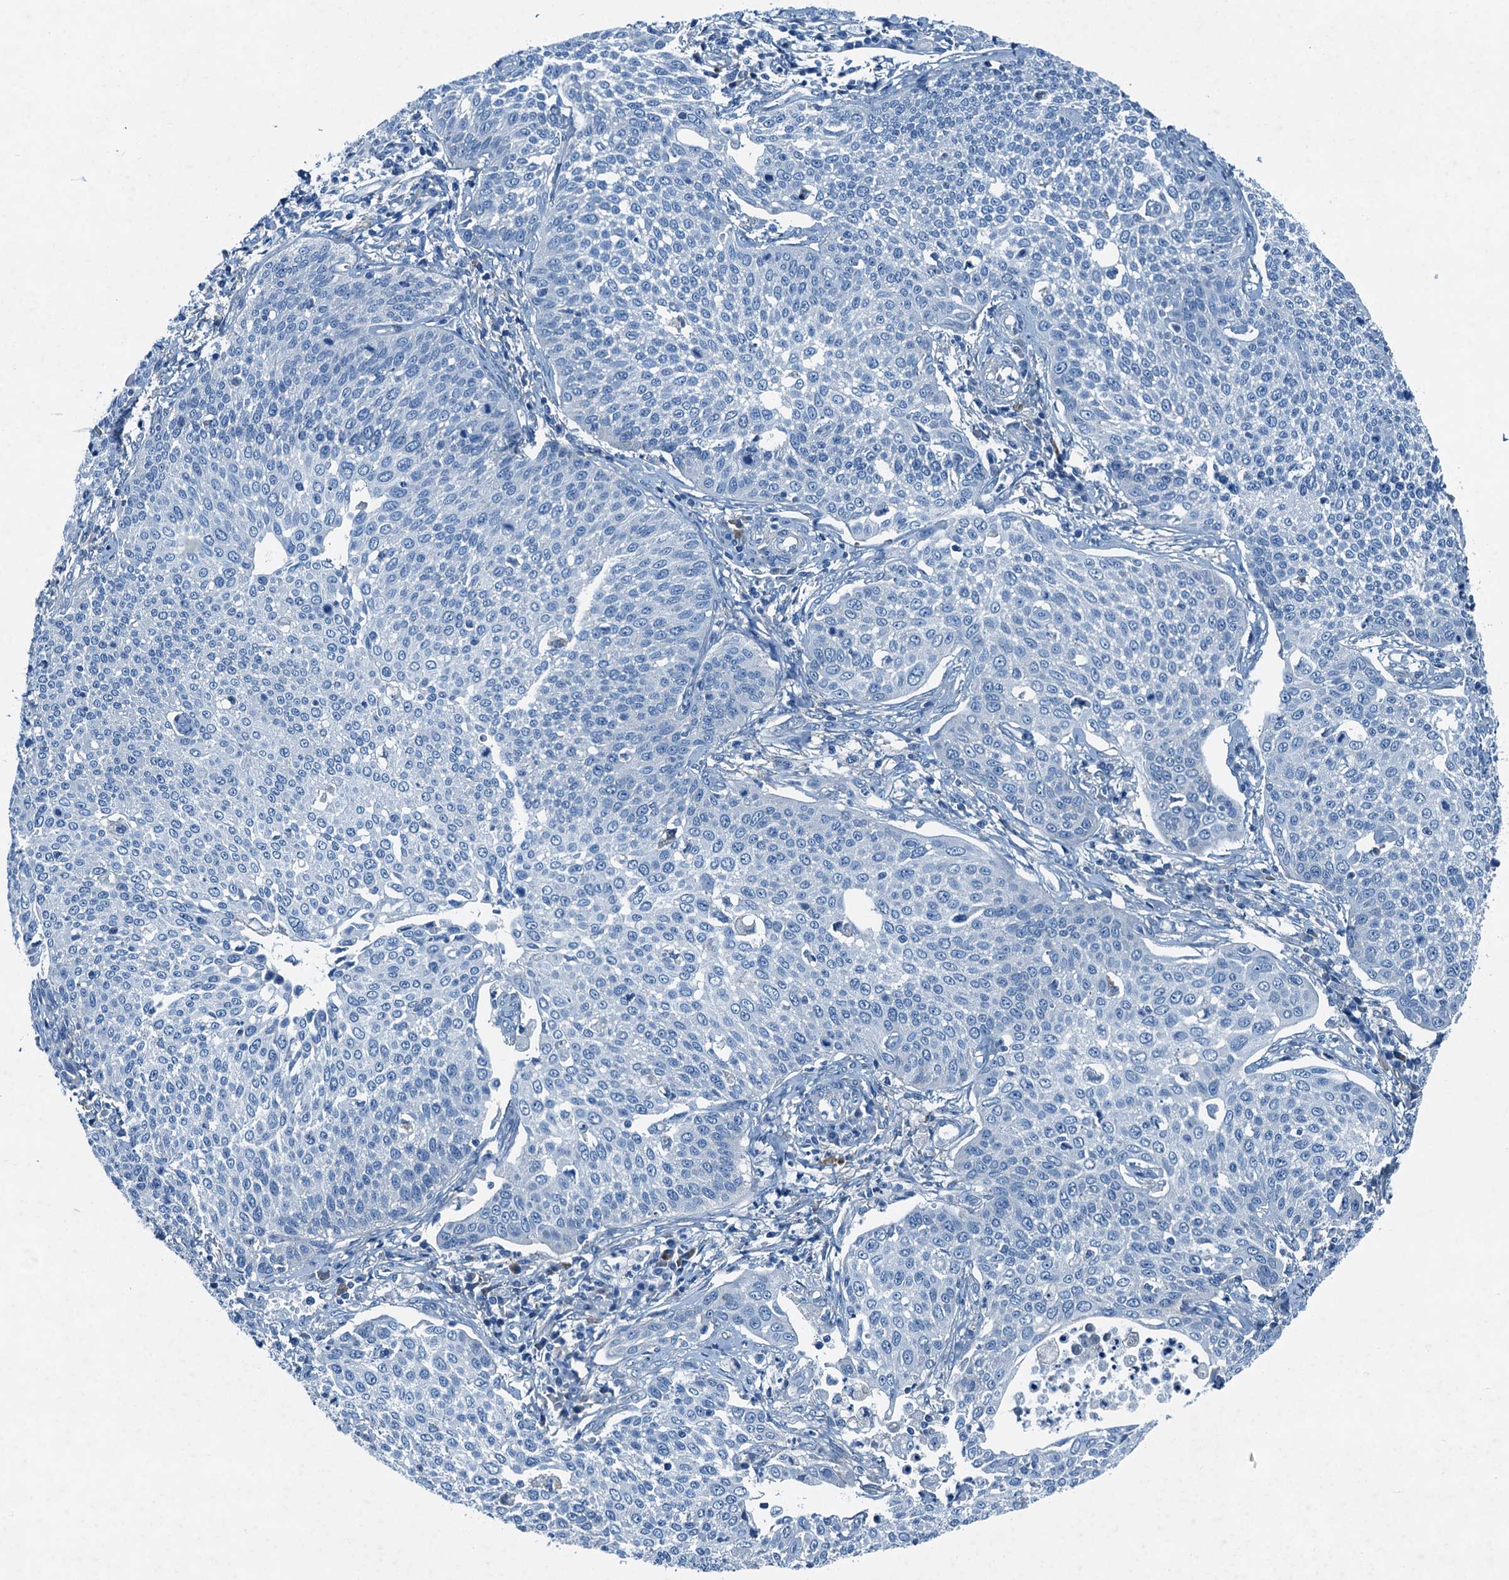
{"staining": {"intensity": "negative", "quantity": "none", "location": "none"}, "tissue": "cervical cancer", "cell_type": "Tumor cells", "image_type": "cancer", "snomed": [{"axis": "morphology", "description": "Squamous cell carcinoma, NOS"}, {"axis": "topography", "description": "Cervix"}], "caption": "Photomicrograph shows no significant protein expression in tumor cells of cervical cancer. (DAB immunohistochemistry (IHC), high magnification).", "gene": "RAB3IL1", "patient": {"sex": "female", "age": 34}}